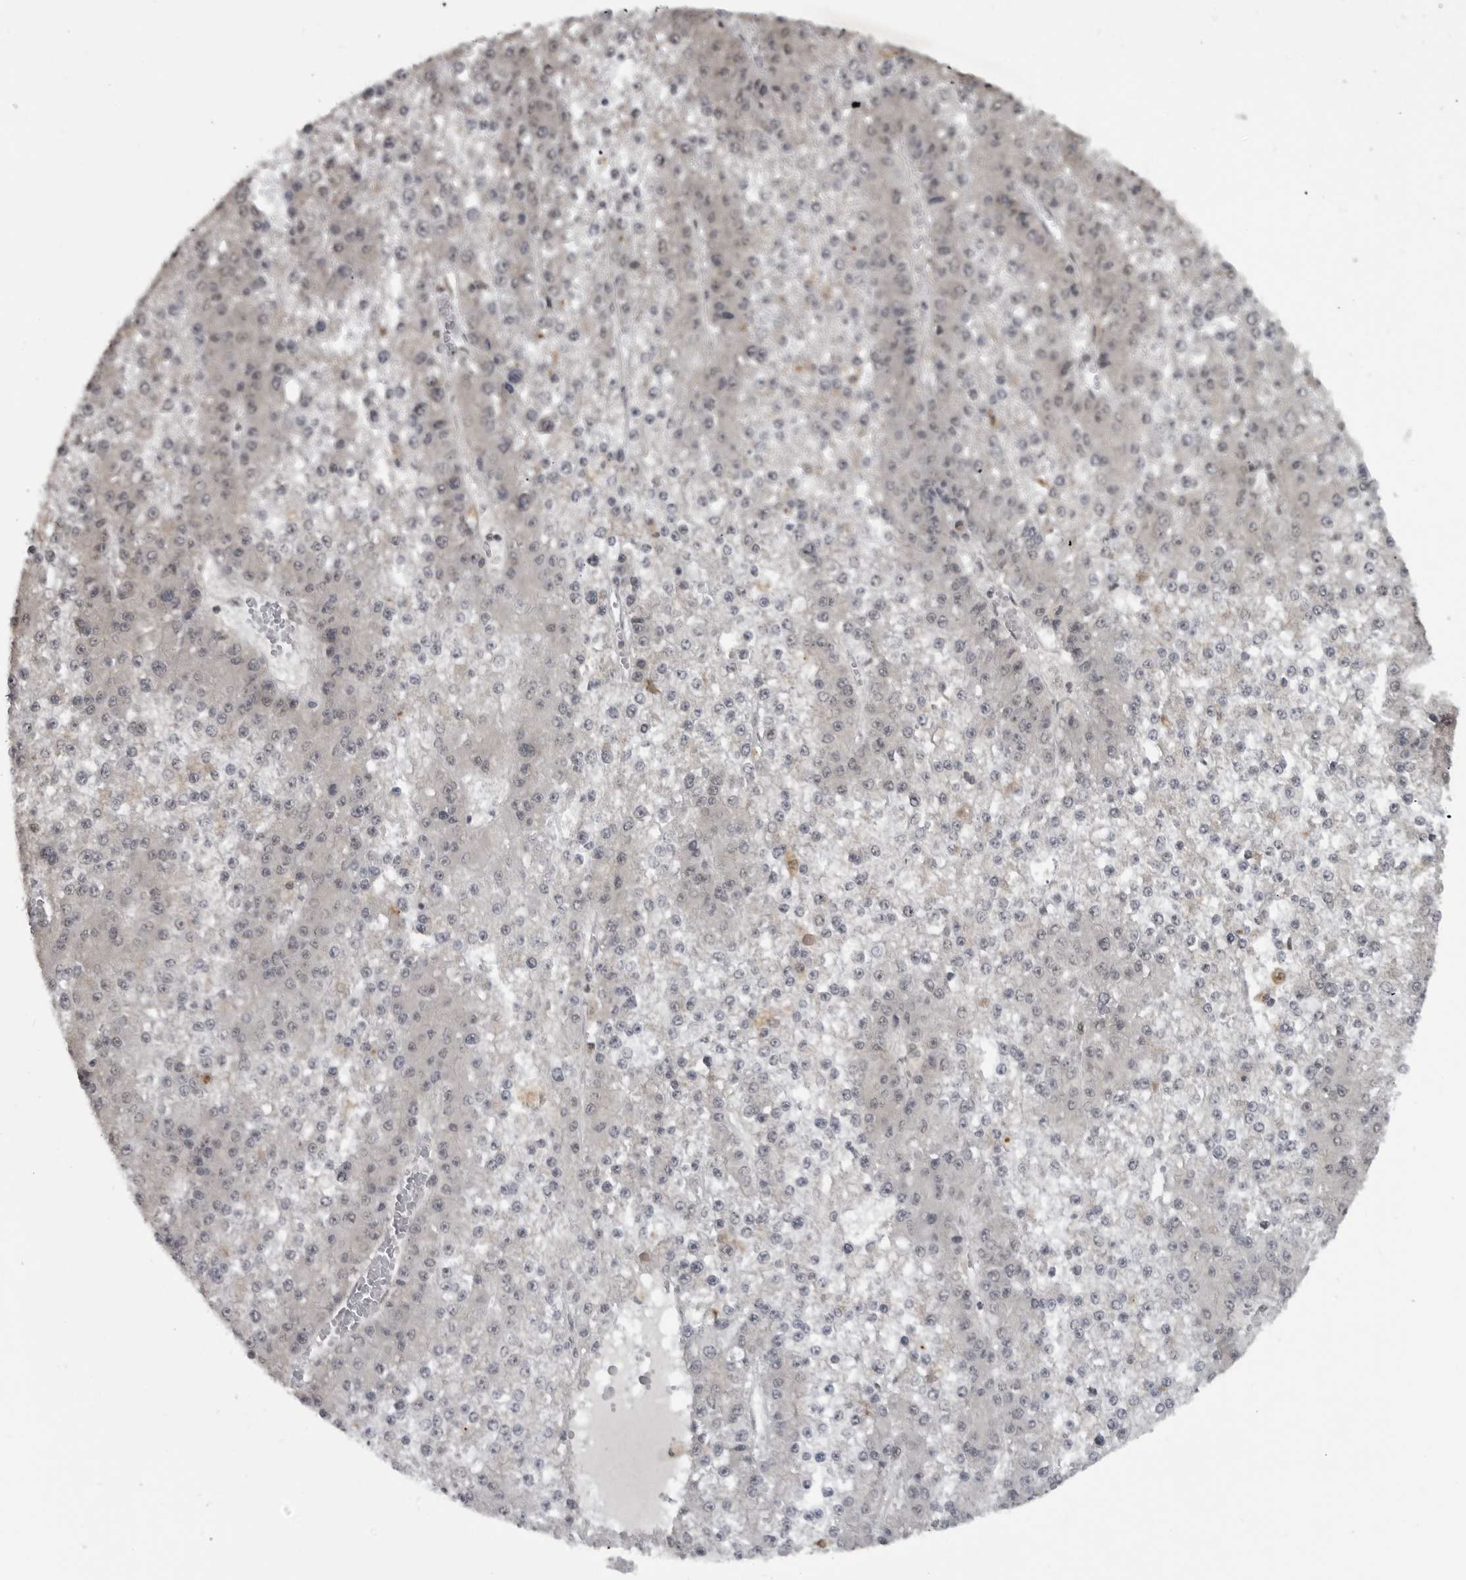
{"staining": {"intensity": "negative", "quantity": "none", "location": "none"}, "tissue": "liver cancer", "cell_type": "Tumor cells", "image_type": "cancer", "snomed": [{"axis": "morphology", "description": "Carcinoma, Hepatocellular, NOS"}, {"axis": "topography", "description": "Liver"}], "caption": "A histopathology image of human liver hepatocellular carcinoma is negative for staining in tumor cells. (Stains: DAB (3,3'-diaminobenzidine) immunohistochemistry with hematoxylin counter stain, Microscopy: brightfield microscopy at high magnification).", "gene": "C8orf58", "patient": {"sex": "female", "age": 73}}